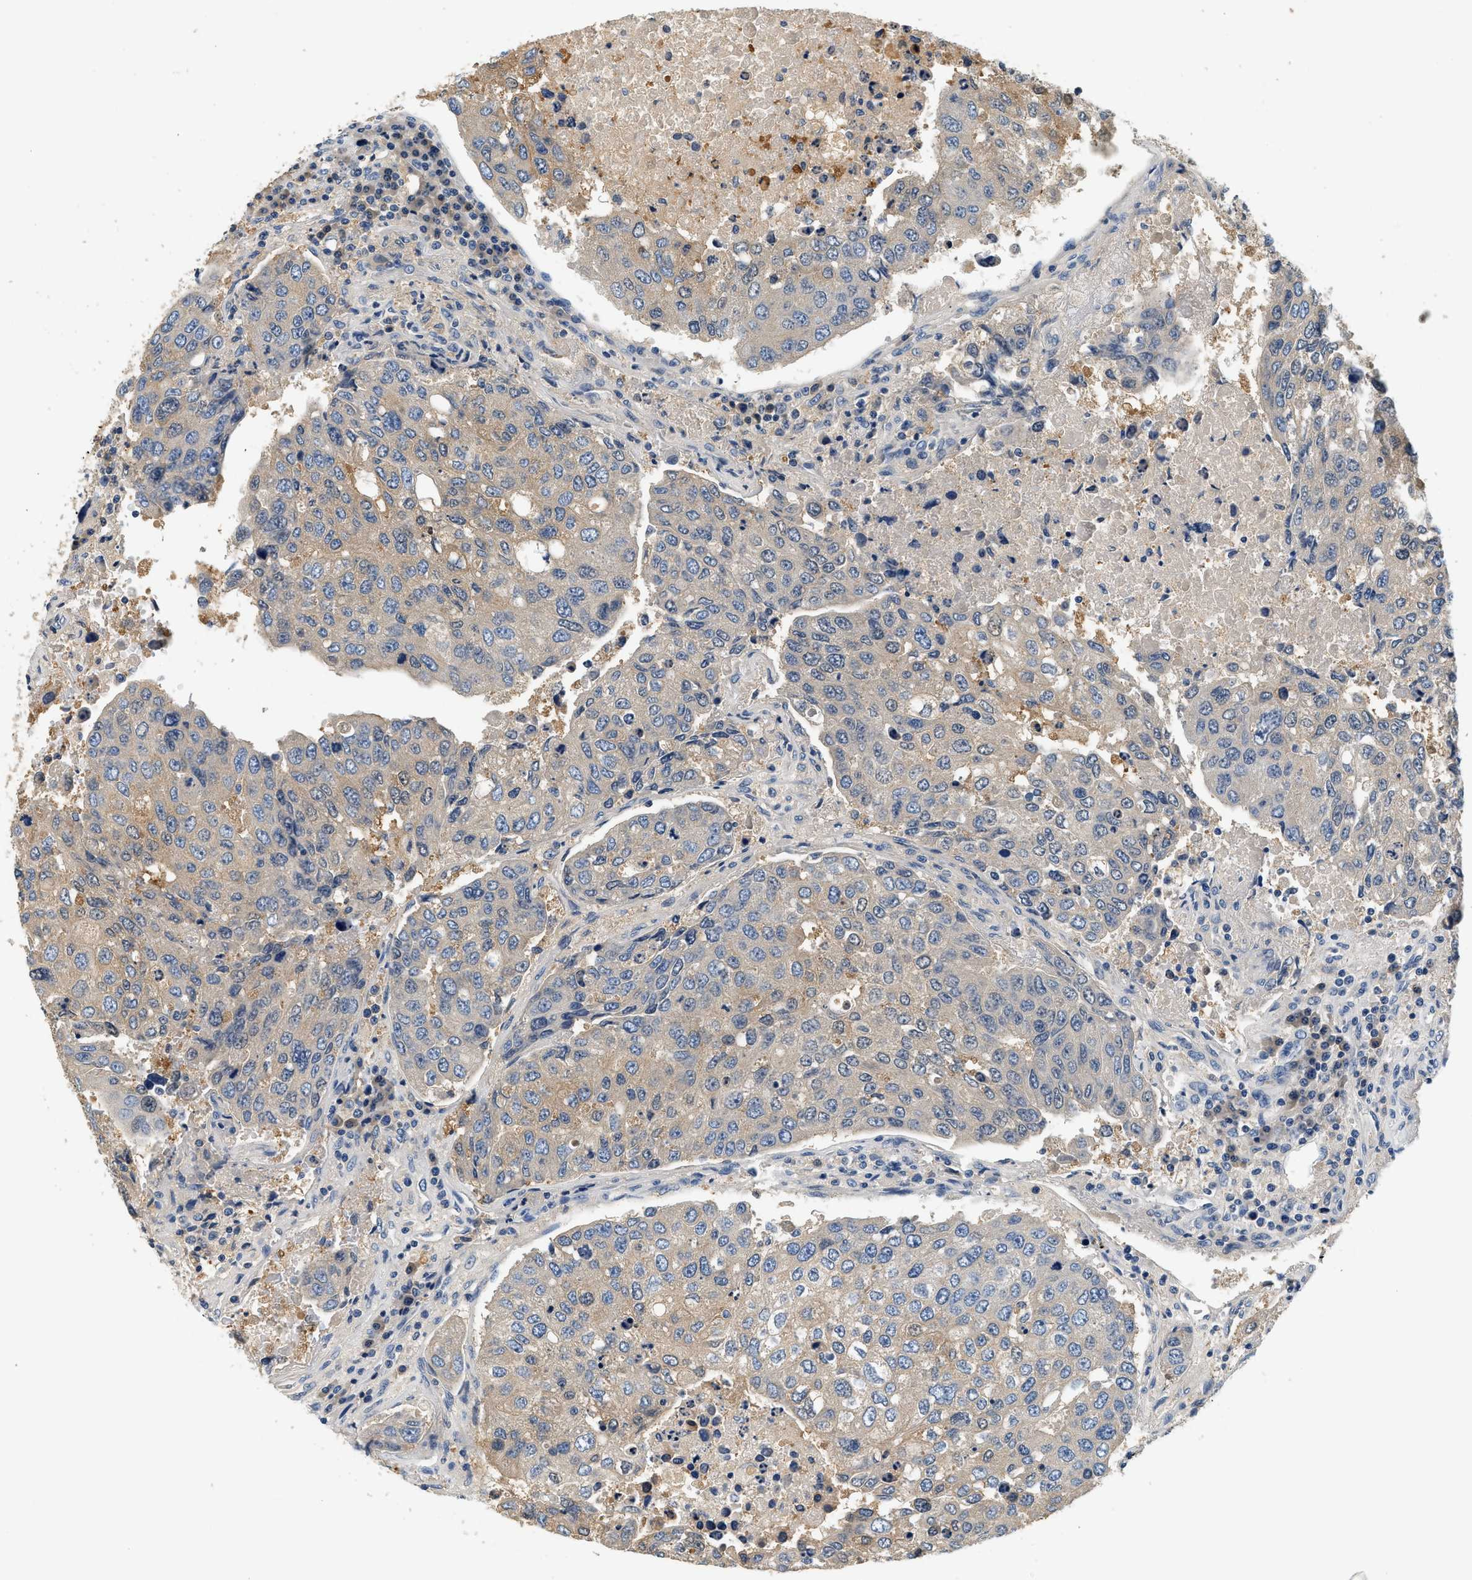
{"staining": {"intensity": "weak", "quantity": "25%-75%", "location": "cytoplasmic/membranous"}, "tissue": "urothelial cancer", "cell_type": "Tumor cells", "image_type": "cancer", "snomed": [{"axis": "morphology", "description": "Urothelial carcinoma, High grade"}, {"axis": "topography", "description": "Lymph node"}, {"axis": "topography", "description": "Urinary bladder"}], "caption": "Weak cytoplasmic/membranous staining is present in about 25%-75% of tumor cells in urothelial cancer. (DAB (3,3'-diaminobenzidine) IHC, brown staining for protein, blue staining for nuclei).", "gene": "SLC35E1", "patient": {"sex": "male", "age": 51}}